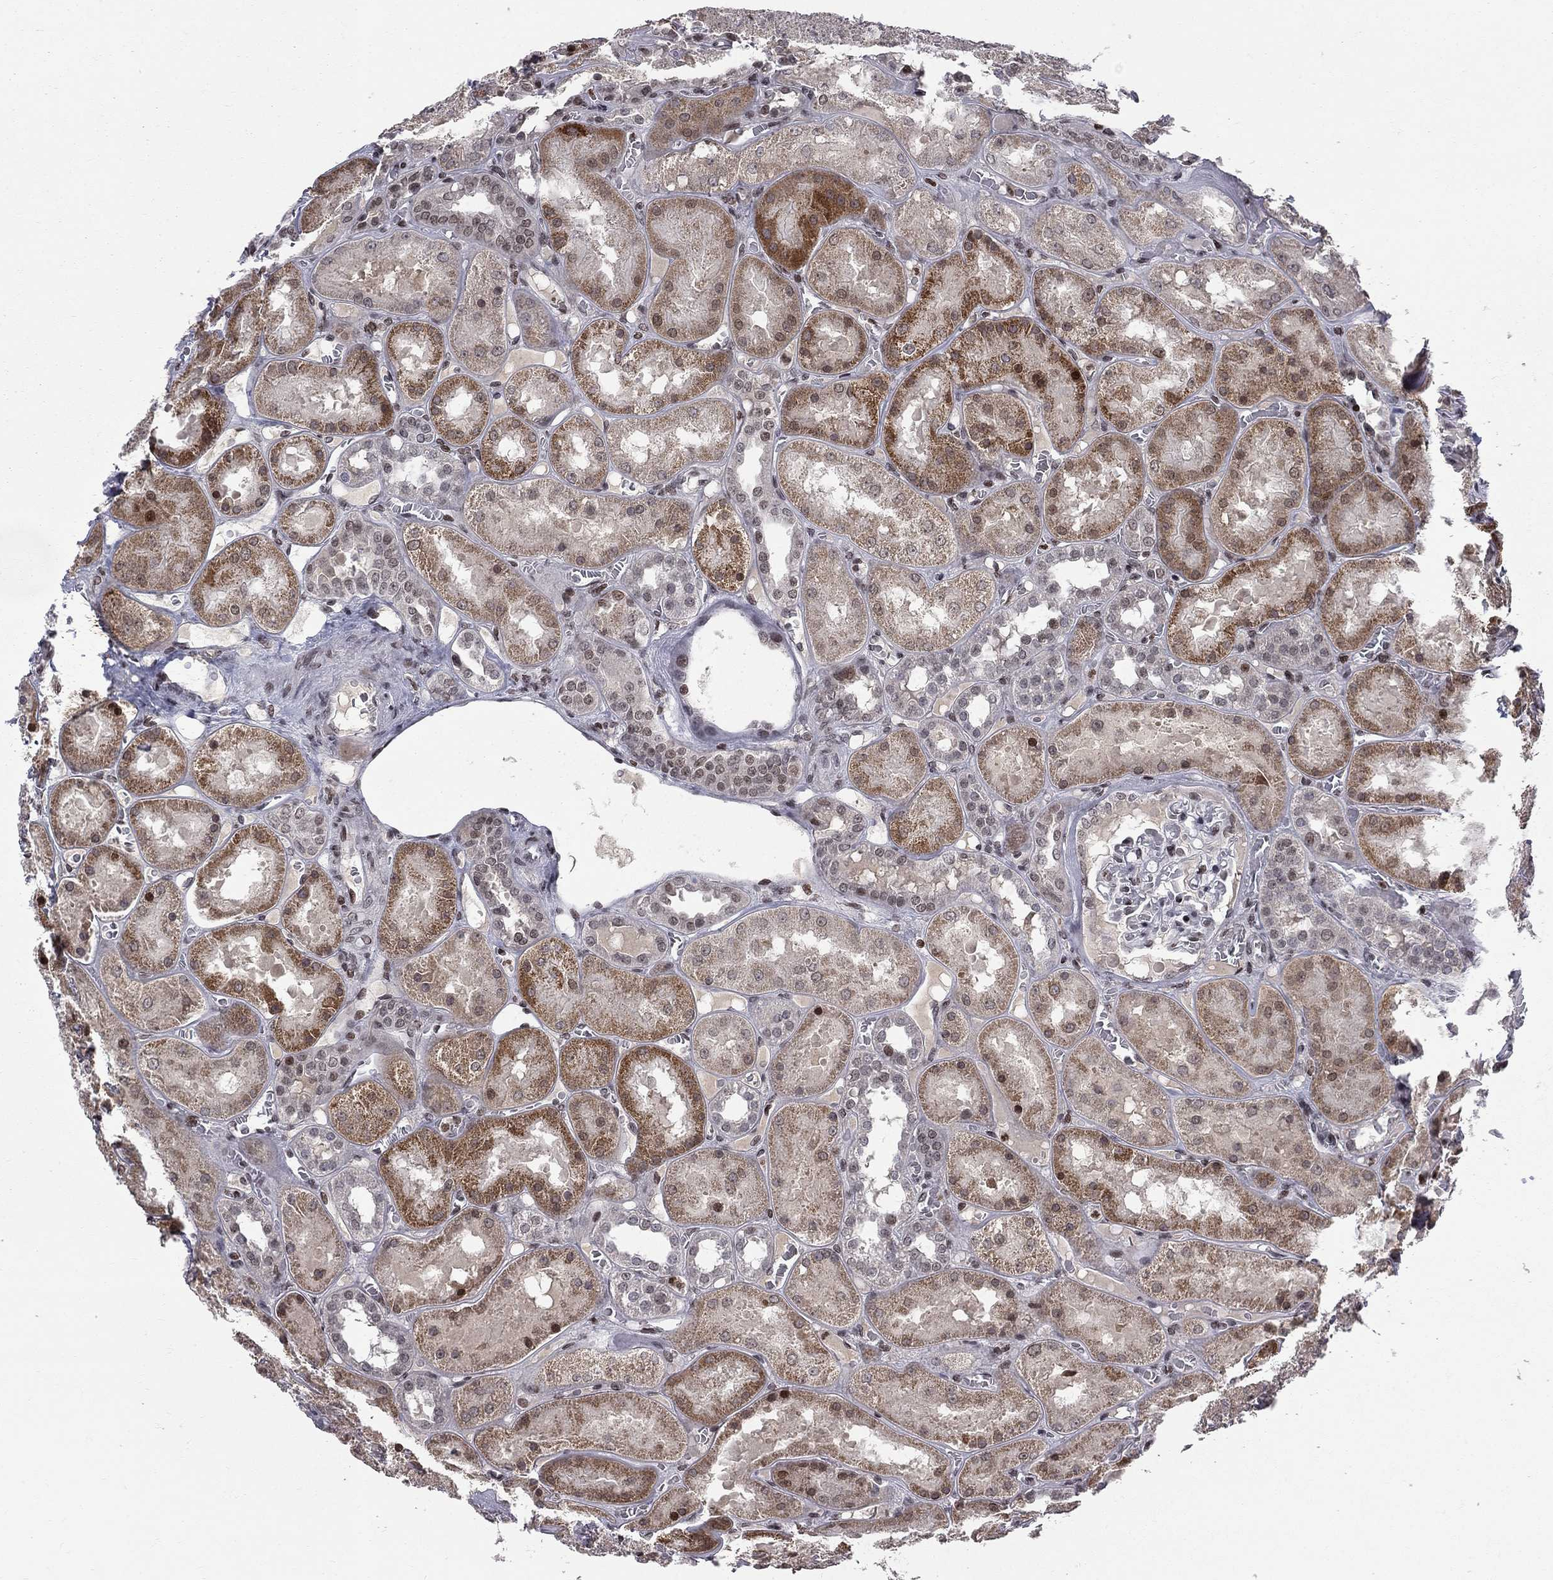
{"staining": {"intensity": "strong", "quantity": "<25%", "location": "nuclear"}, "tissue": "kidney", "cell_type": "Cells in glomeruli", "image_type": "normal", "snomed": [{"axis": "morphology", "description": "Normal tissue, NOS"}, {"axis": "topography", "description": "Kidney"}], "caption": "This histopathology image exhibits IHC staining of unremarkable kidney, with medium strong nuclear expression in about <25% of cells in glomeruli.", "gene": "RNASEH2C", "patient": {"sex": "male", "age": 73}}